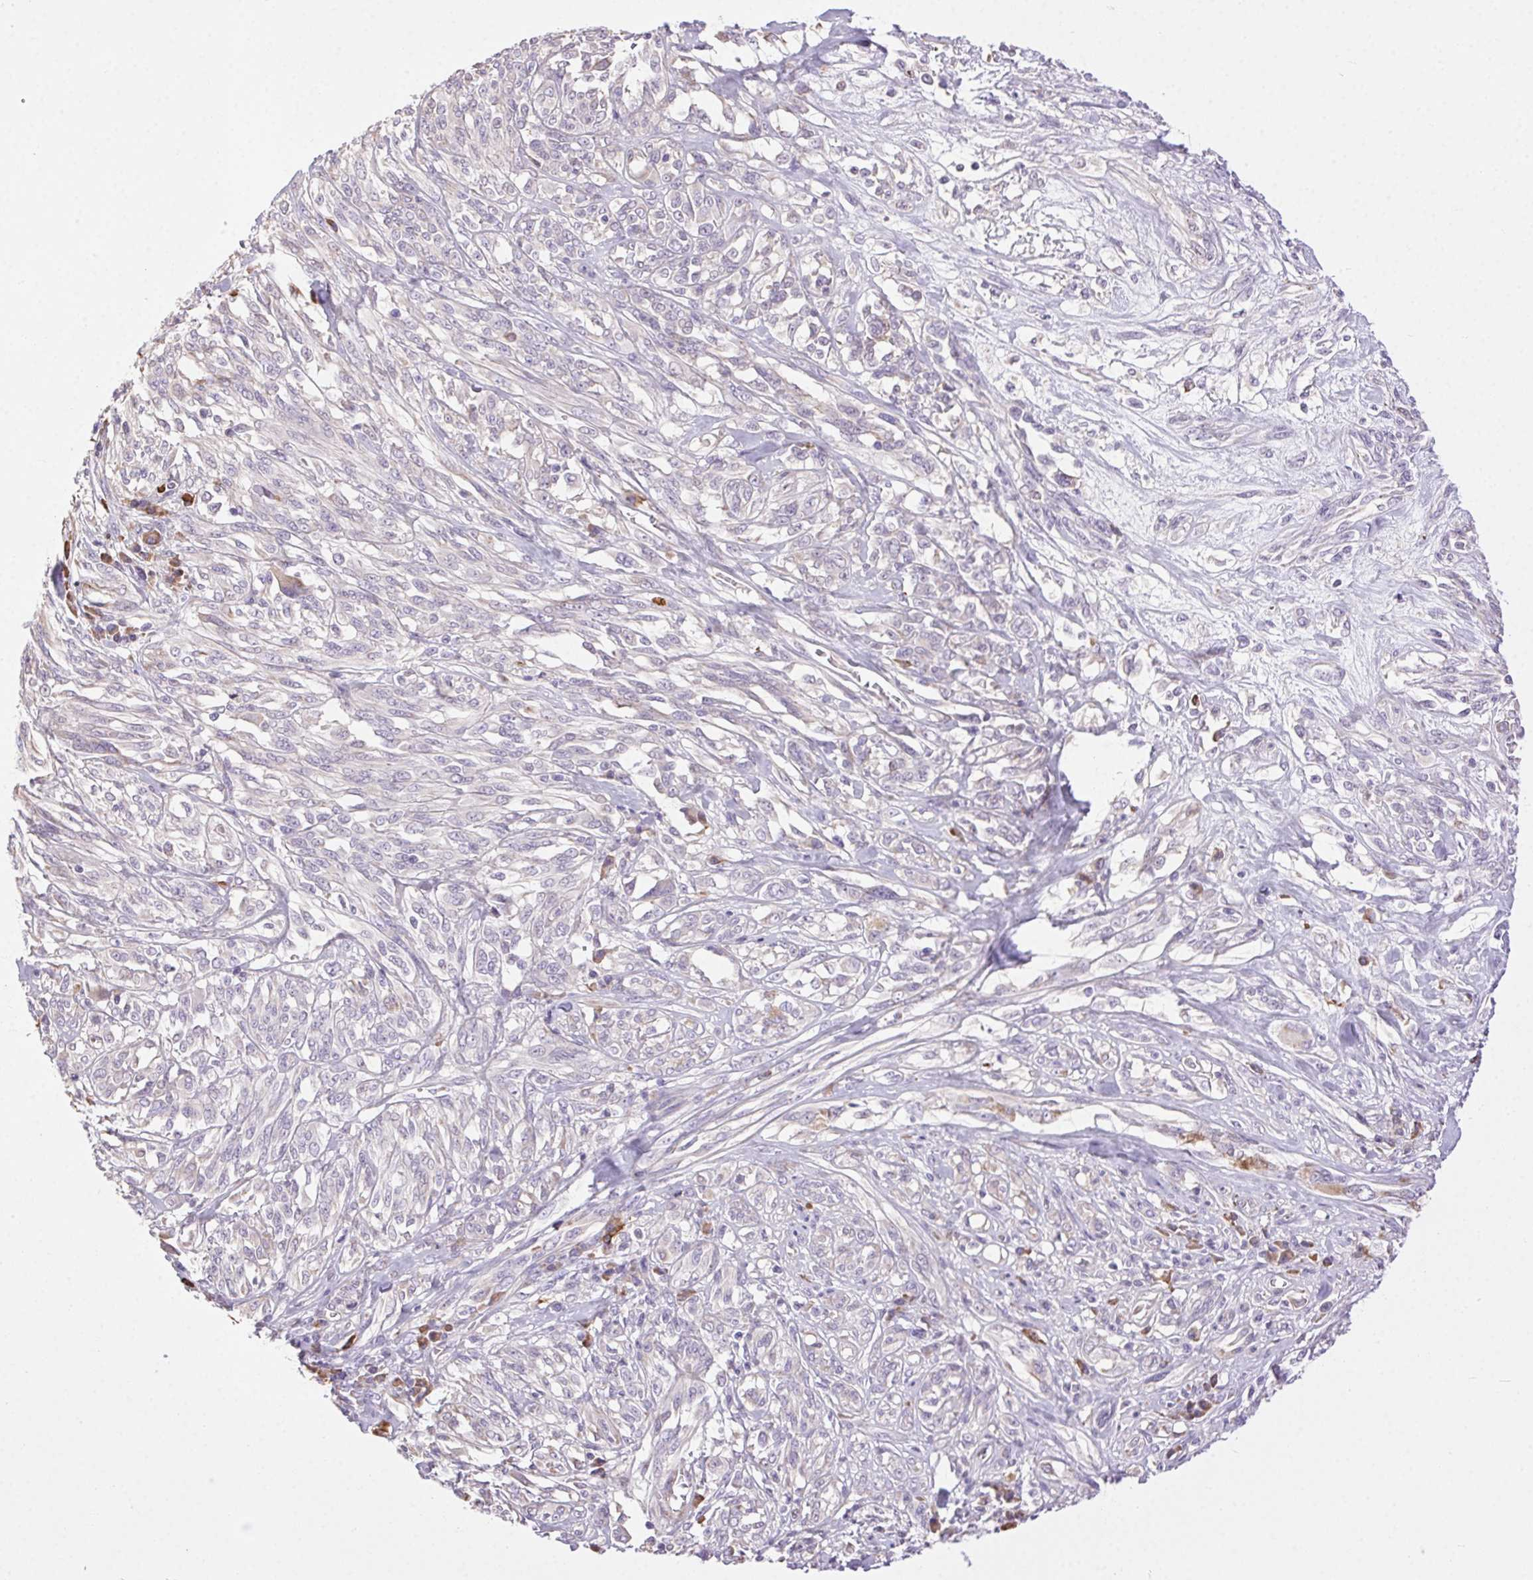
{"staining": {"intensity": "negative", "quantity": "none", "location": "none"}, "tissue": "melanoma", "cell_type": "Tumor cells", "image_type": "cancer", "snomed": [{"axis": "morphology", "description": "Malignant melanoma, NOS"}, {"axis": "topography", "description": "Skin"}], "caption": "IHC of human malignant melanoma demonstrates no positivity in tumor cells.", "gene": "SNX31", "patient": {"sex": "female", "age": 91}}